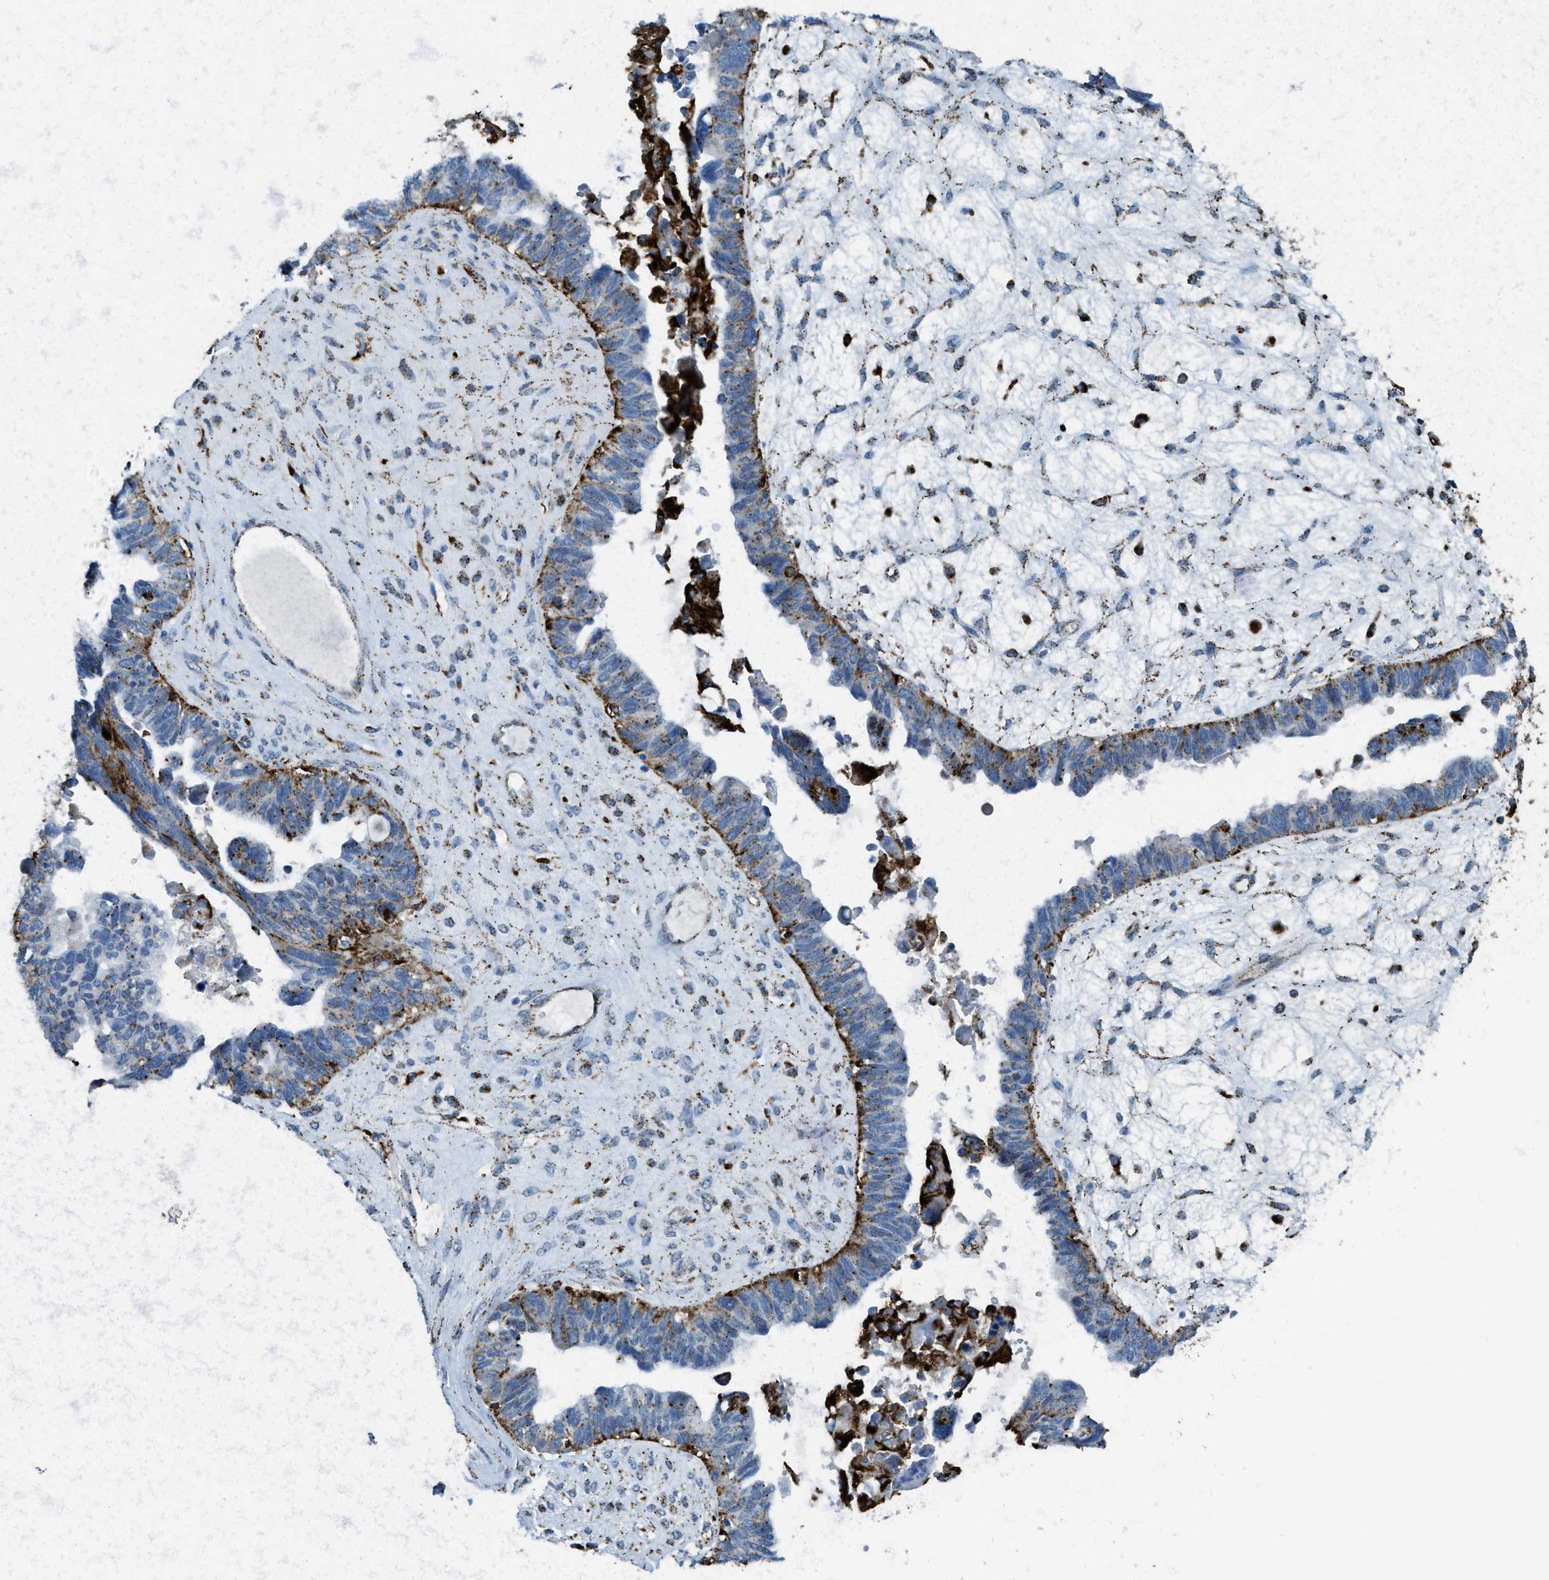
{"staining": {"intensity": "strong", "quantity": ">75%", "location": "cytoplasmic/membranous"}, "tissue": "ovarian cancer", "cell_type": "Tumor cells", "image_type": "cancer", "snomed": [{"axis": "morphology", "description": "Cystadenocarcinoma, serous, NOS"}, {"axis": "topography", "description": "Ovary"}], "caption": "Ovarian serous cystadenocarcinoma tissue exhibits strong cytoplasmic/membranous positivity in about >75% of tumor cells, visualized by immunohistochemistry.", "gene": "SCARB2", "patient": {"sex": "female", "age": 79}}